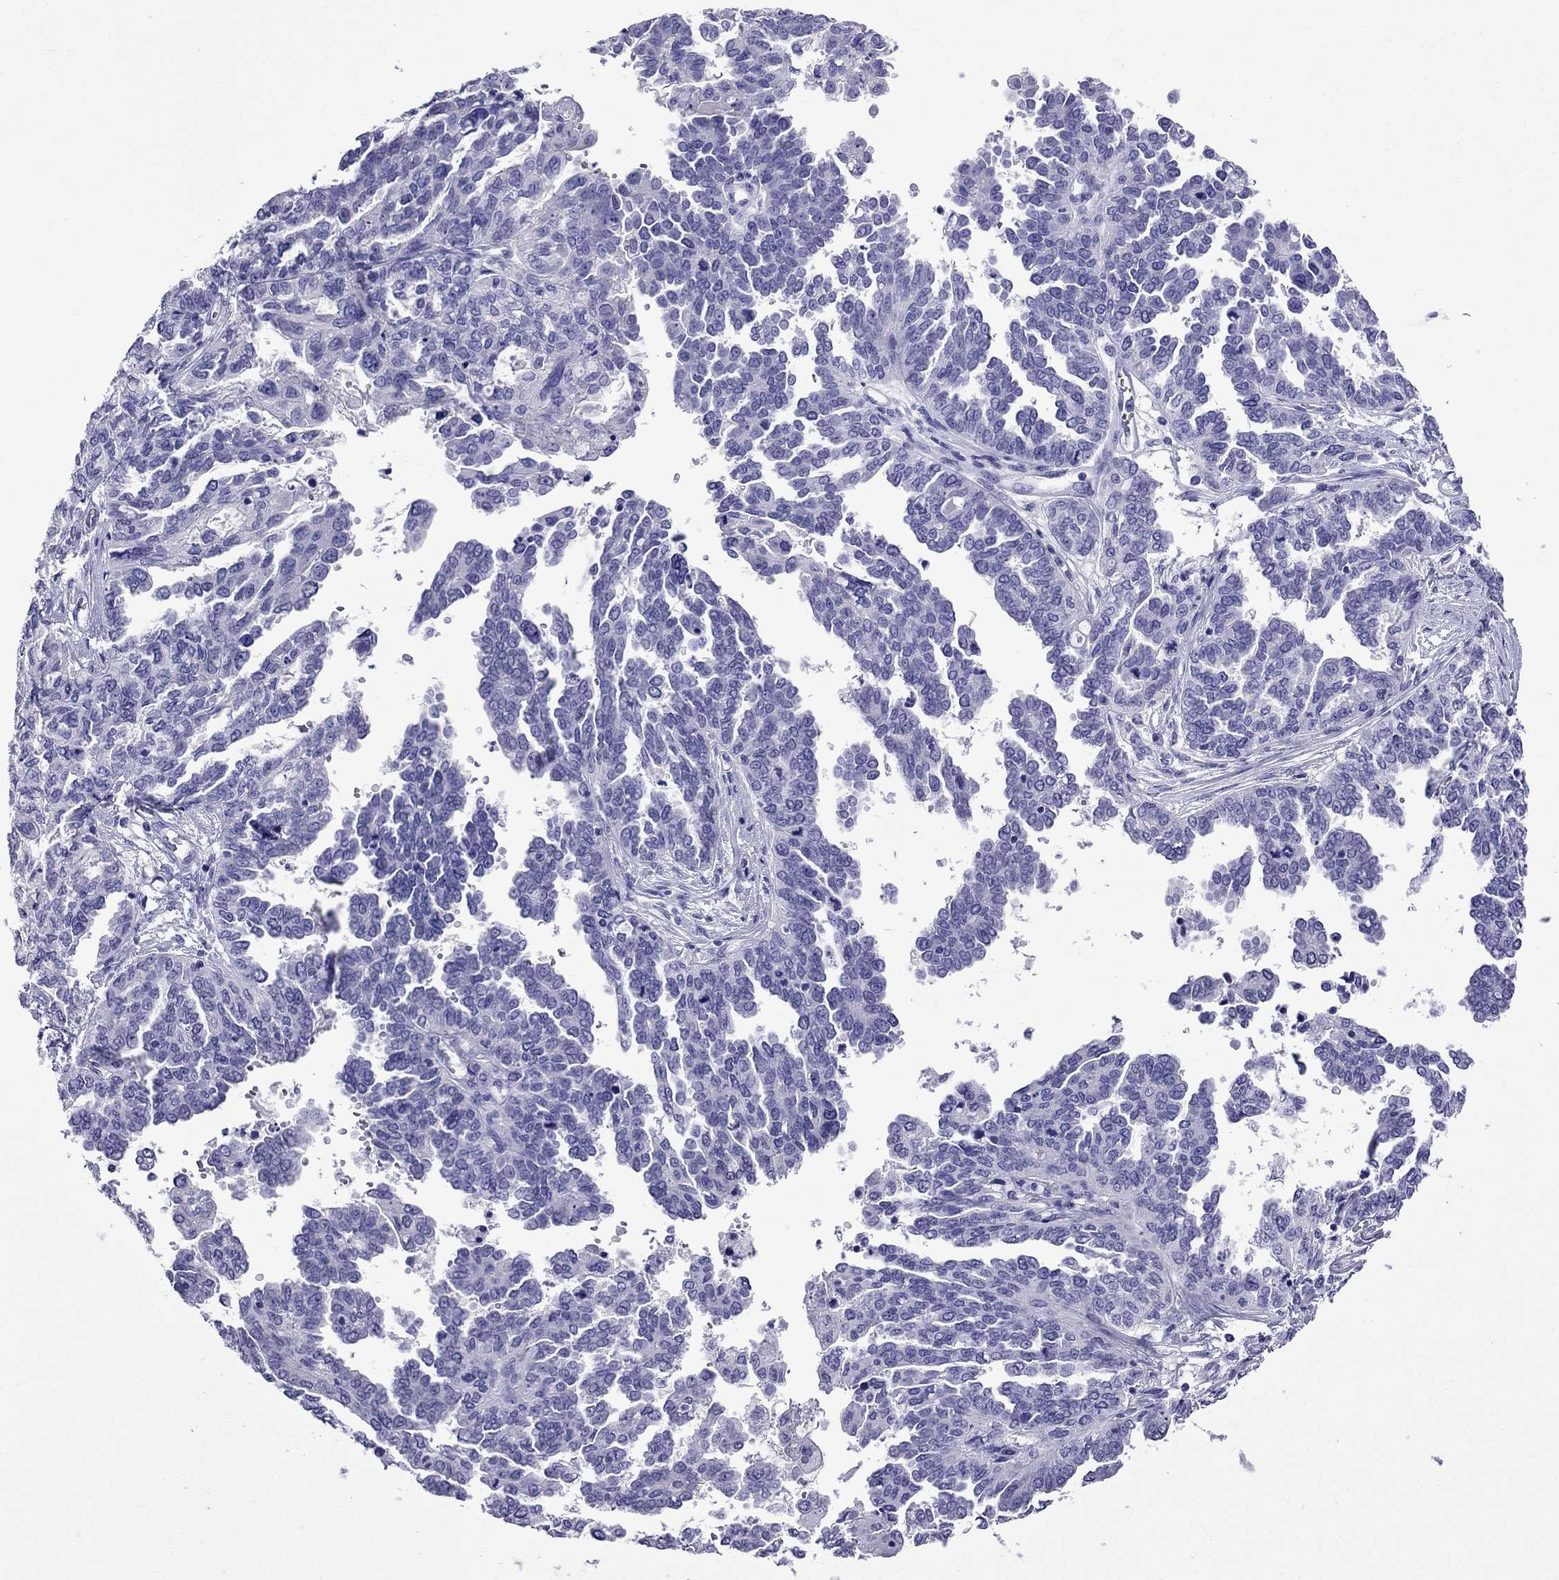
{"staining": {"intensity": "negative", "quantity": "none", "location": "none"}, "tissue": "ovarian cancer", "cell_type": "Tumor cells", "image_type": "cancer", "snomed": [{"axis": "morphology", "description": "Cystadenocarcinoma, serous, NOS"}, {"axis": "topography", "description": "Ovary"}], "caption": "Ovarian cancer (serous cystadenocarcinoma) stained for a protein using immunohistochemistry (IHC) shows no expression tumor cells.", "gene": "ARR3", "patient": {"sex": "female", "age": 53}}